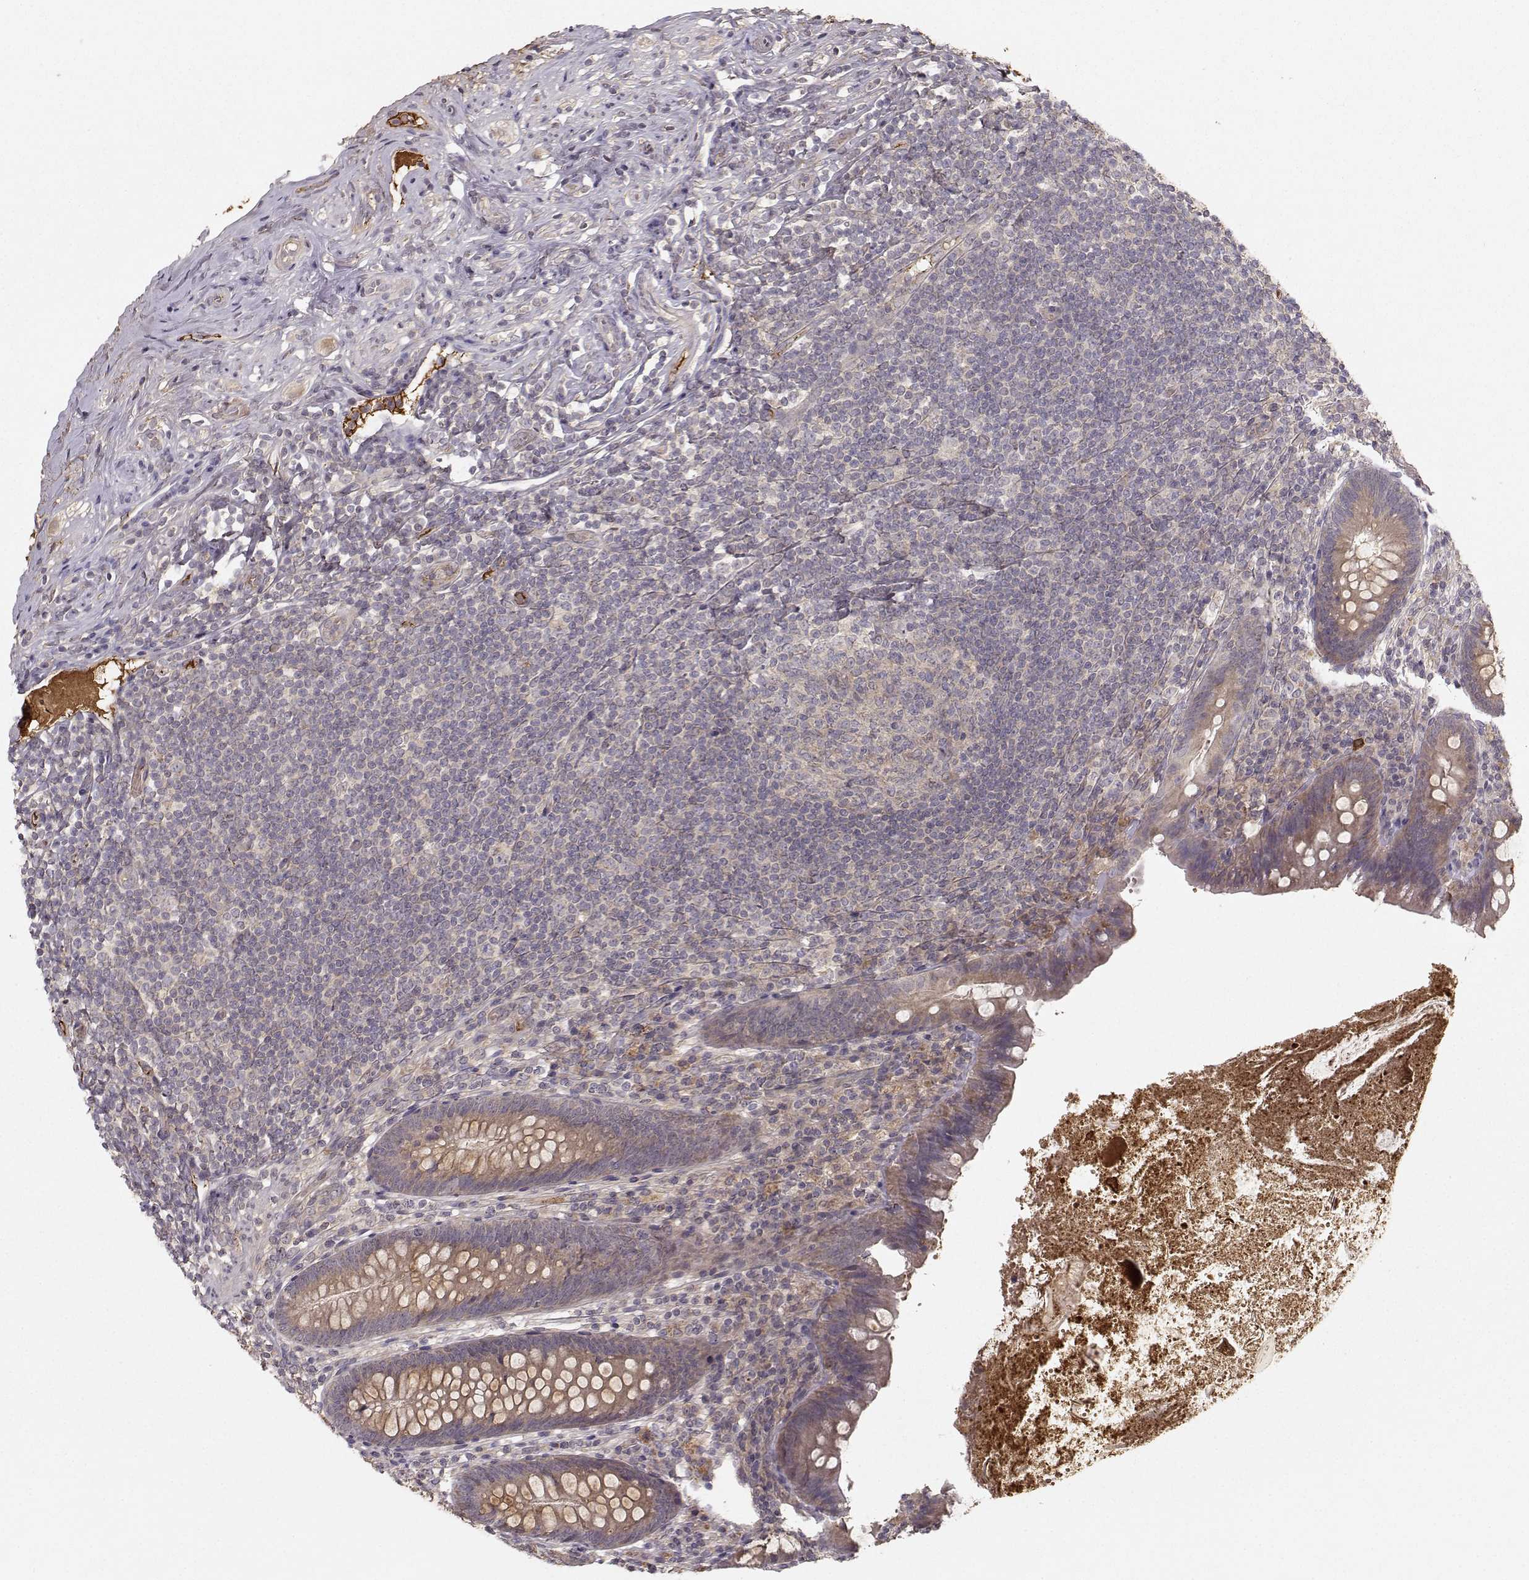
{"staining": {"intensity": "weak", "quantity": ">75%", "location": "cytoplasmic/membranous"}, "tissue": "appendix", "cell_type": "Glandular cells", "image_type": "normal", "snomed": [{"axis": "morphology", "description": "Normal tissue, NOS"}, {"axis": "topography", "description": "Appendix"}], "caption": "Protein staining demonstrates weak cytoplasmic/membranous staining in about >75% of glandular cells in benign appendix.", "gene": "WNT6", "patient": {"sex": "male", "age": 47}}